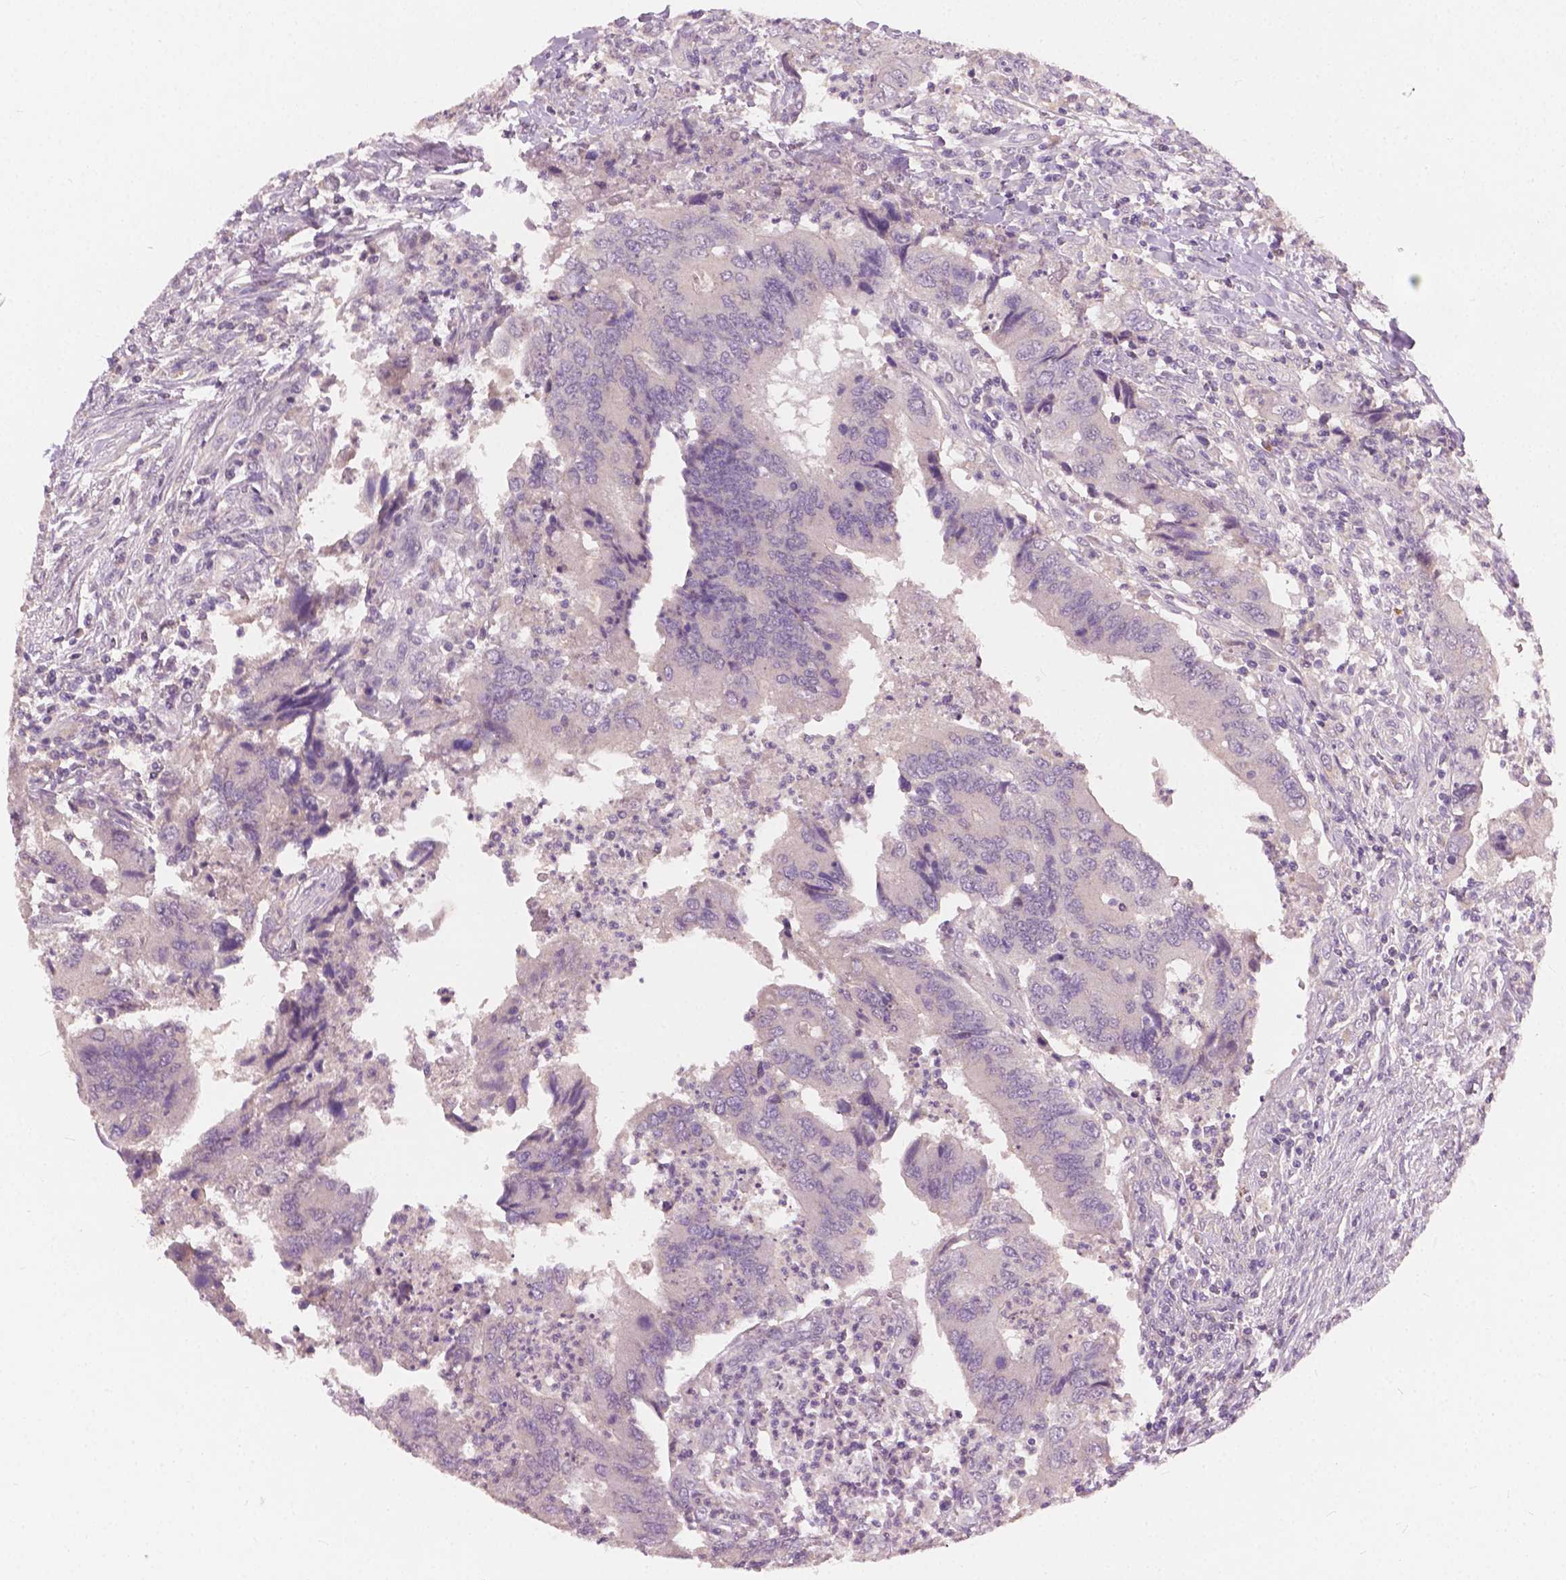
{"staining": {"intensity": "negative", "quantity": "none", "location": "none"}, "tissue": "colorectal cancer", "cell_type": "Tumor cells", "image_type": "cancer", "snomed": [{"axis": "morphology", "description": "Adenocarcinoma, NOS"}, {"axis": "topography", "description": "Colon"}], "caption": "High power microscopy photomicrograph of an immunohistochemistry (IHC) photomicrograph of colorectal adenocarcinoma, revealing no significant staining in tumor cells.", "gene": "KRT17", "patient": {"sex": "female", "age": 67}}